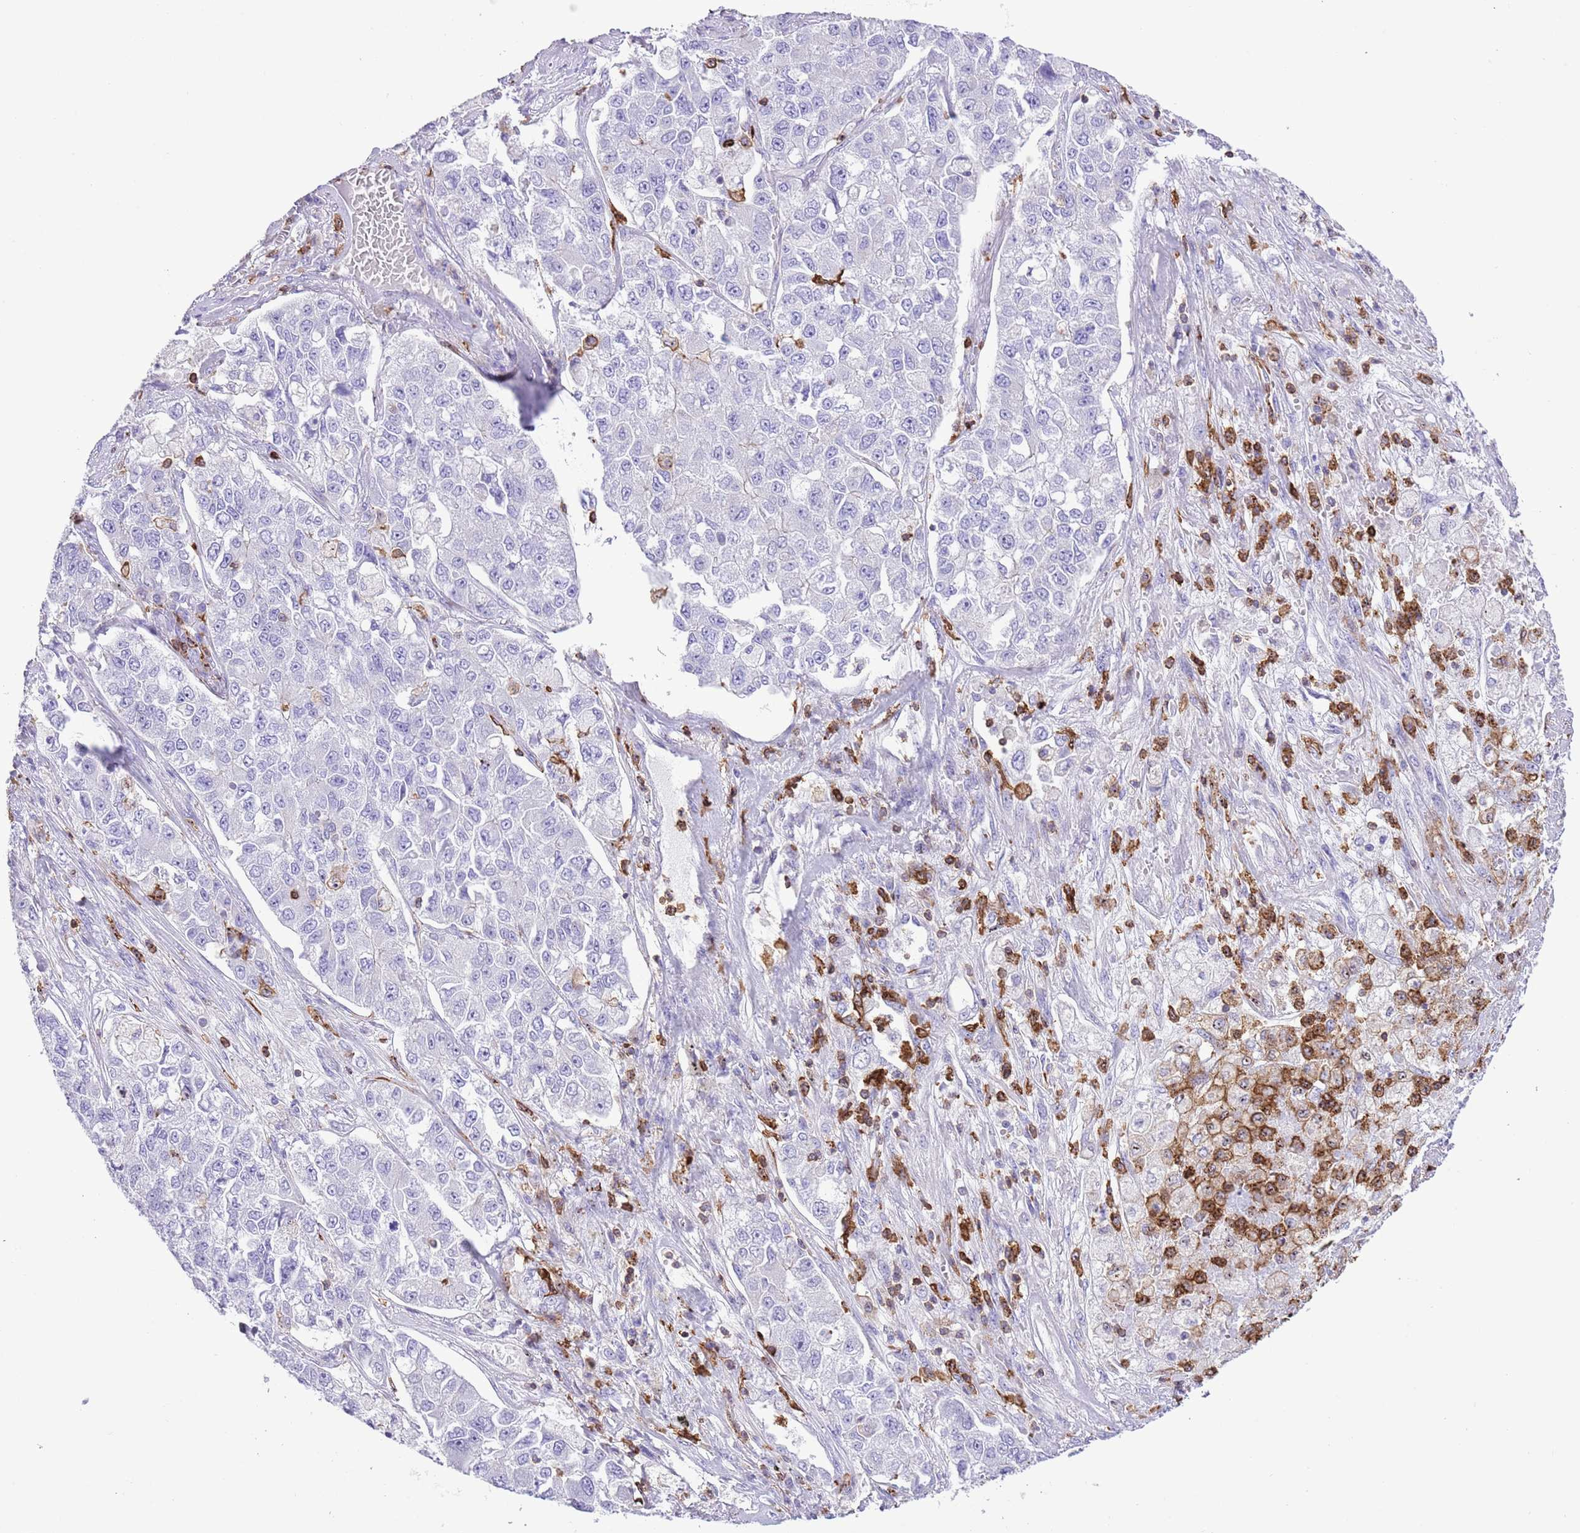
{"staining": {"intensity": "negative", "quantity": "none", "location": "none"}, "tissue": "lung cancer", "cell_type": "Tumor cells", "image_type": "cancer", "snomed": [{"axis": "morphology", "description": "Adenocarcinoma, NOS"}, {"axis": "topography", "description": "Lung"}], "caption": "An immunohistochemistry photomicrograph of lung adenocarcinoma is shown. There is no staining in tumor cells of lung adenocarcinoma.", "gene": "EFHD2", "patient": {"sex": "male", "age": 49}}